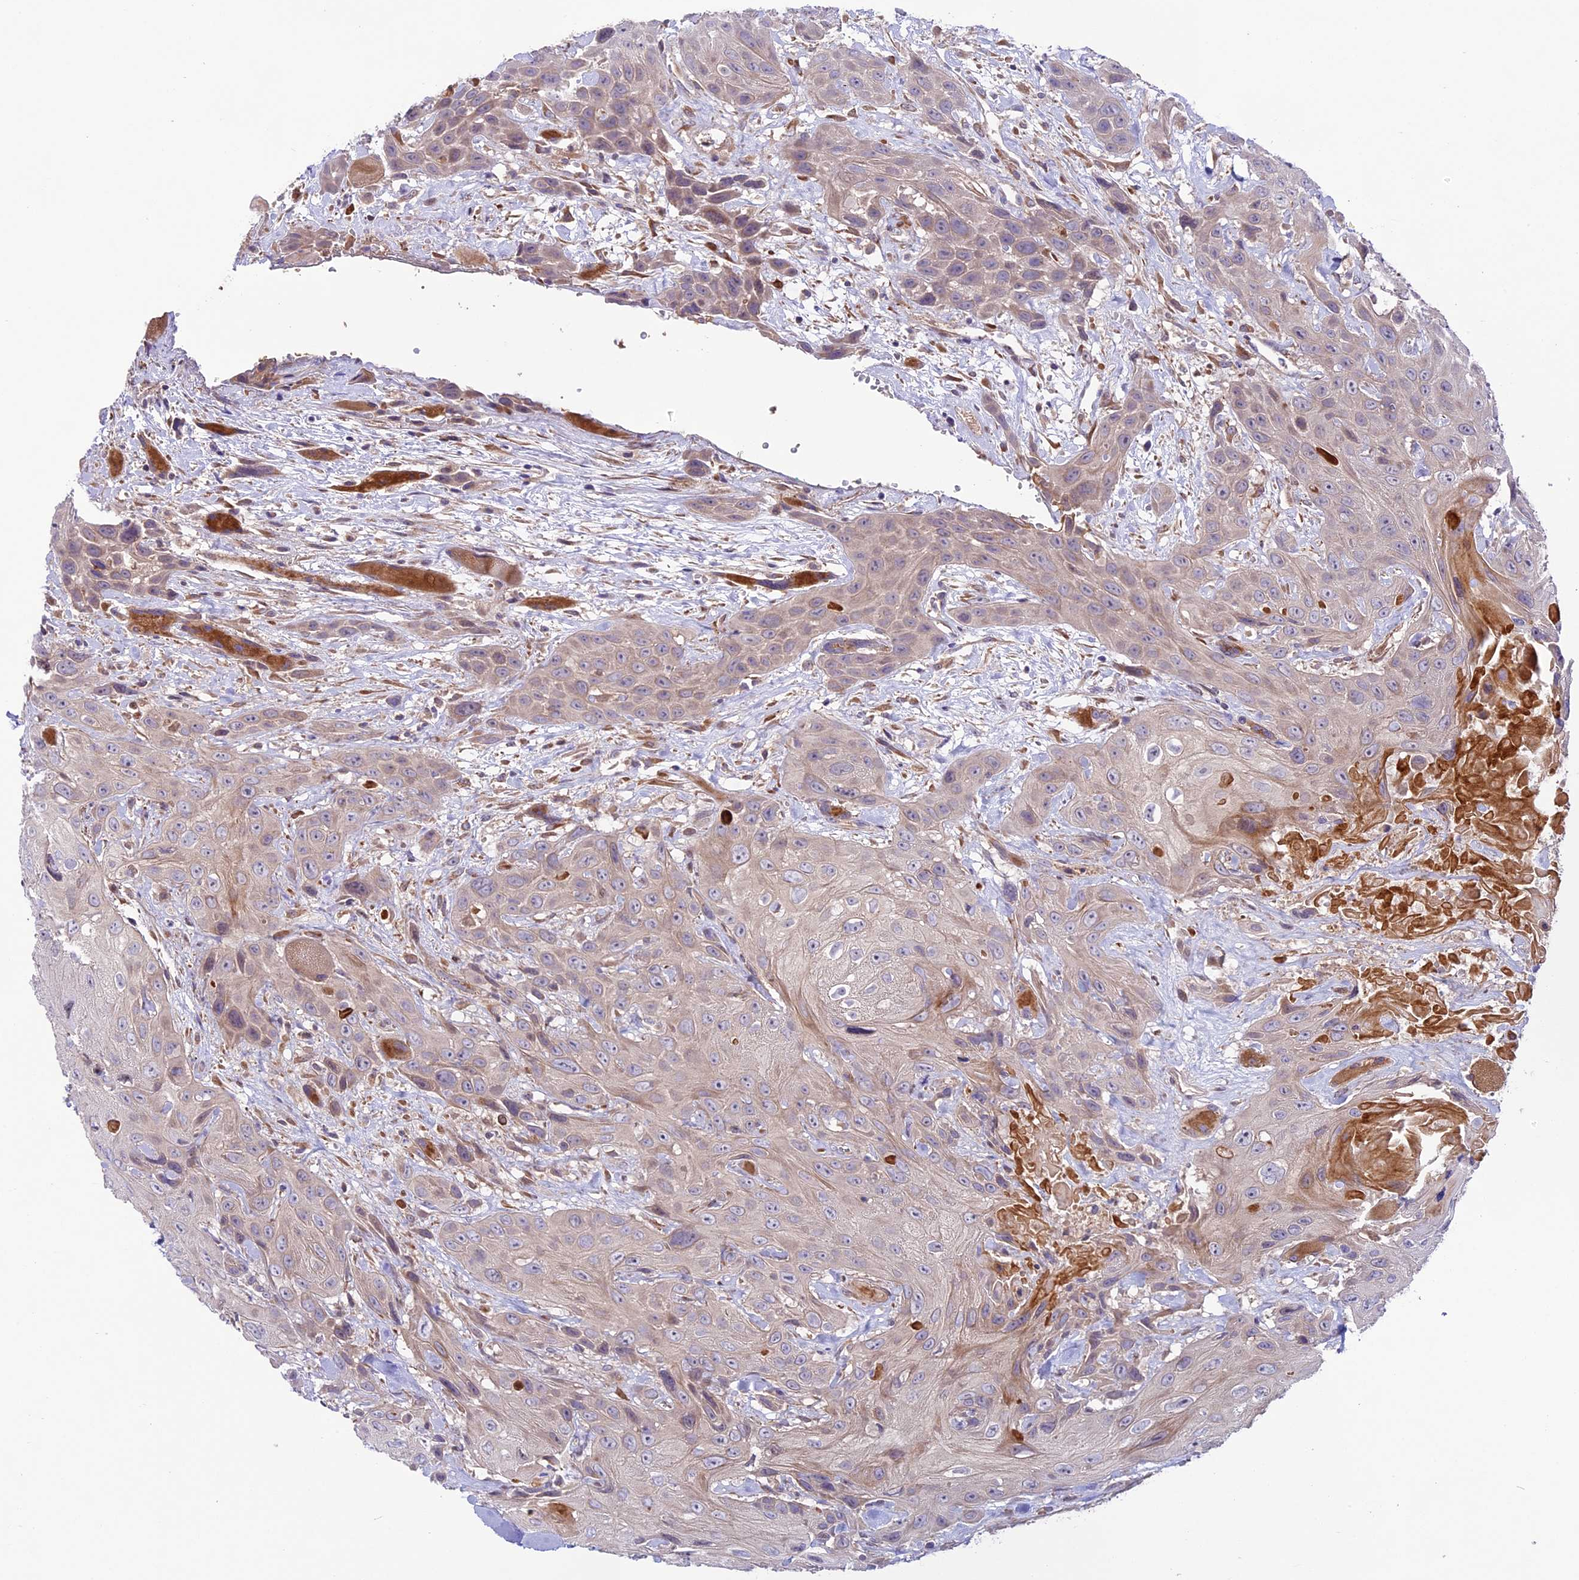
{"staining": {"intensity": "weak", "quantity": "<25%", "location": "cytoplasmic/membranous"}, "tissue": "head and neck cancer", "cell_type": "Tumor cells", "image_type": "cancer", "snomed": [{"axis": "morphology", "description": "Squamous cell carcinoma, NOS"}, {"axis": "topography", "description": "Head-Neck"}], "caption": "Immunohistochemical staining of head and neck squamous cell carcinoma reveals no significant positivity in tumor cells. Nuclei are stained in blue.", "gene": "COG8", "patient": {"sex": "male", "age": 81}}